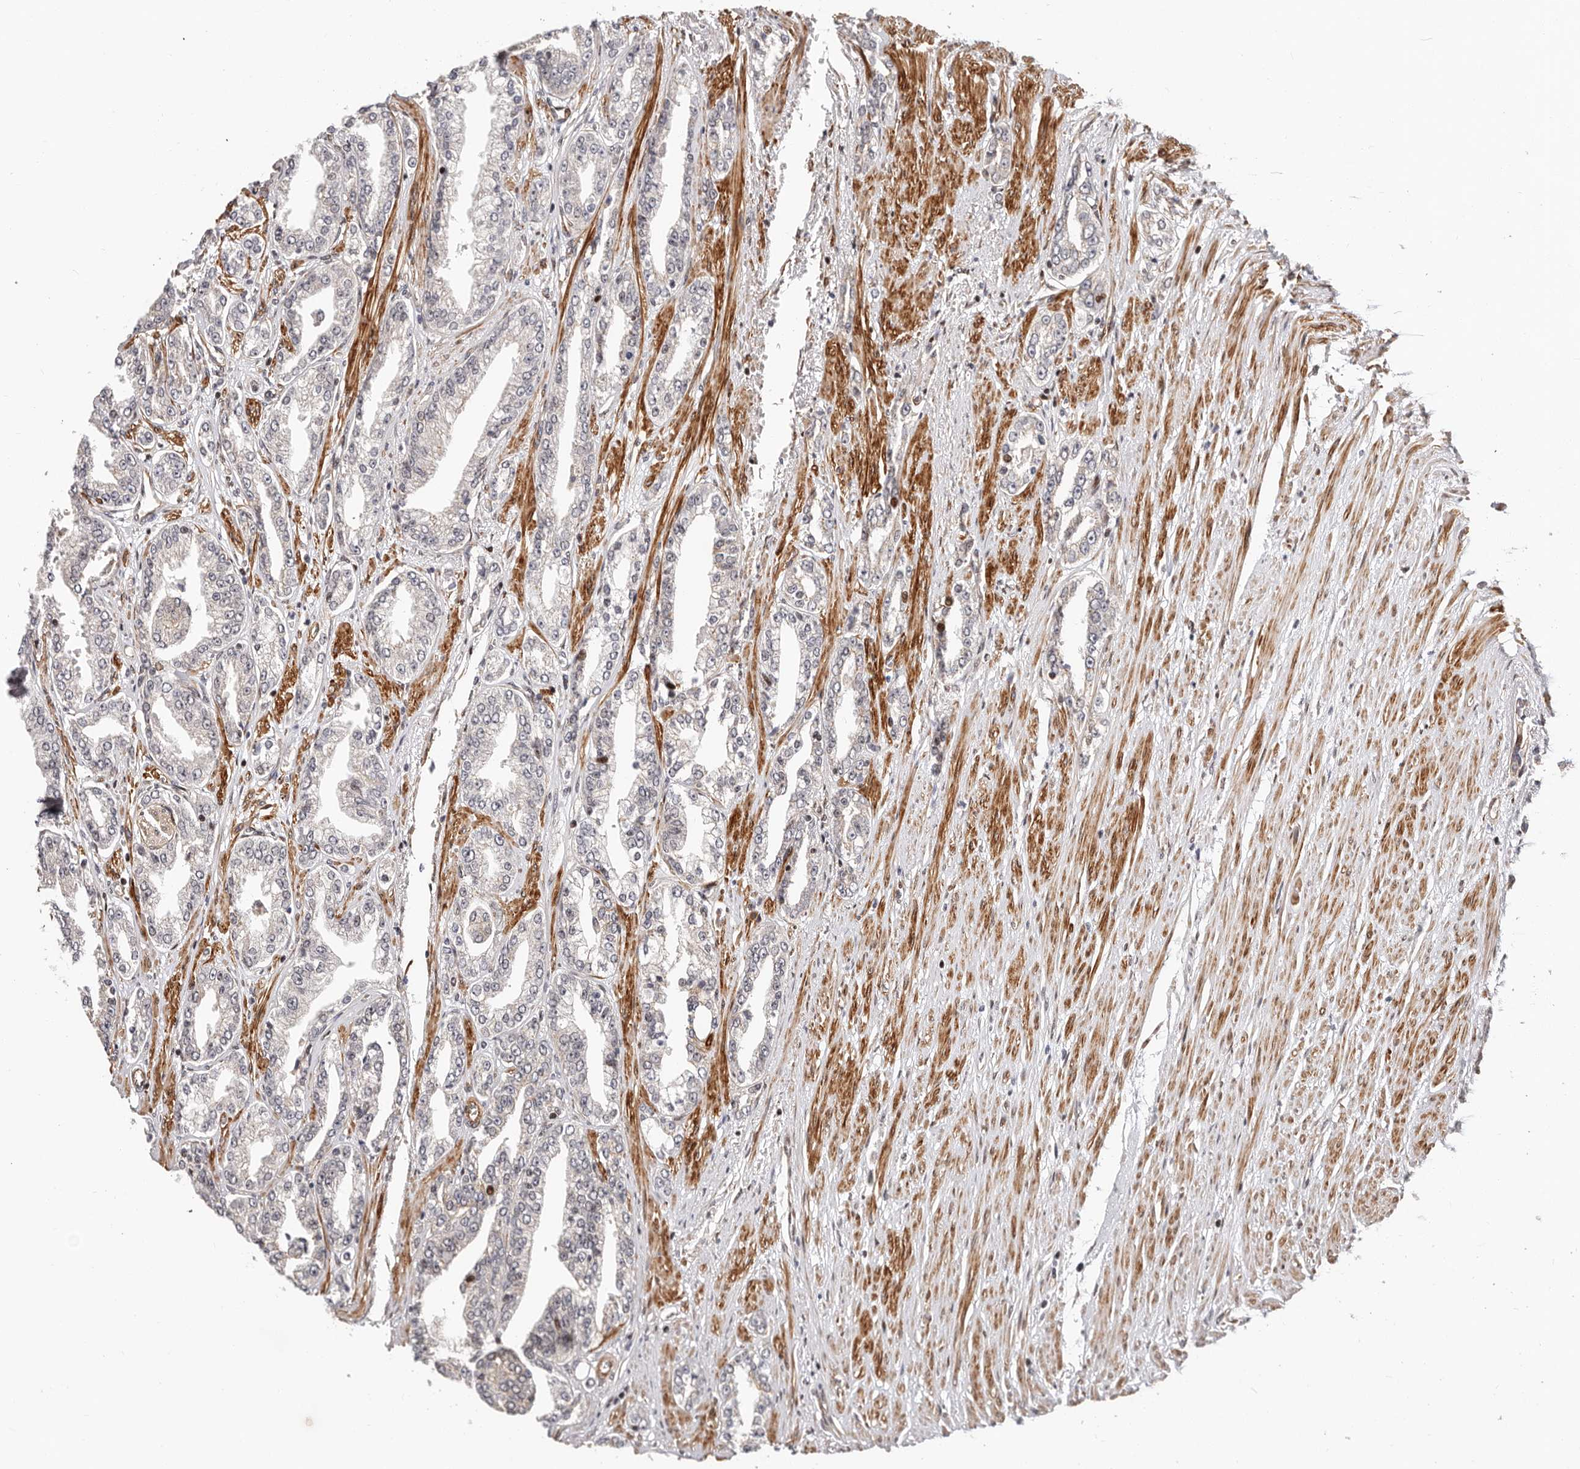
{"staining": {"intensity": "negative", "quantity": "none", "location": "none"}, "tissue": "prostate cancer", "cell_type": "Tumor cells", "image_type": "cancer", "snomed": [{"axis": "morphology", "description": "Adenocarcinoma, High grade"}, {"axis": "topography", "description": "Prostate"}], "caption": "The histopathology image exhibits no significant expression in tumor cells of prostate cancer.", "gene": "EPHX3", "patient": {"sex": "male", "age": 71}}